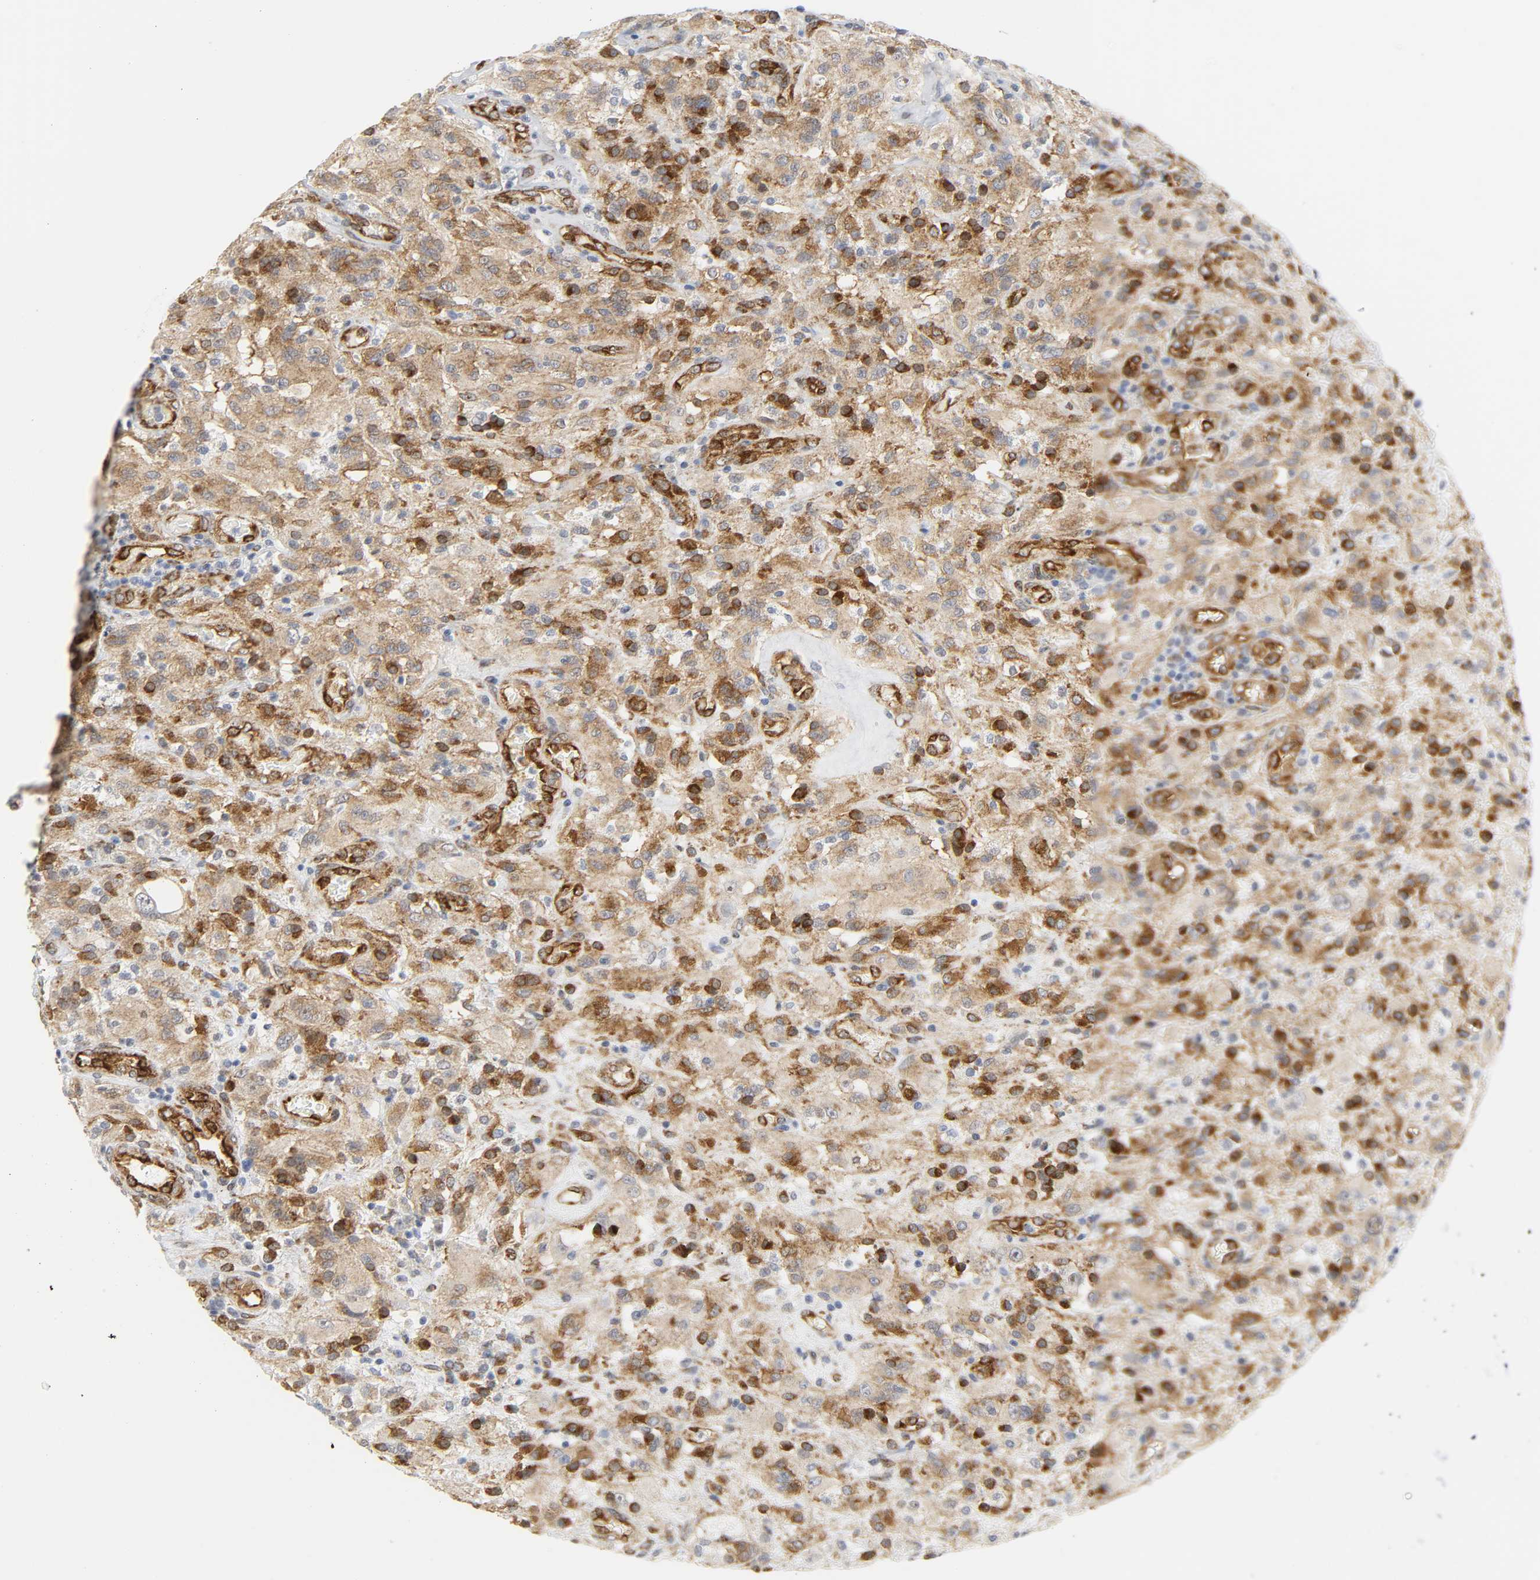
{"staining": {"intensity": "strong", "quantity": ">75%", "location": "cytoplasmic/membranous"}, "tissue": "glioma", "cell_type": "Tumor cells", "image_type": "cancer", "snomed": [{"axis": "morphology", "description": "Normal tissue, NOS"}, {"axis": "morphology", "description": "Glioma, malignant, High grade"}, {"axis": "topography", "description": "Cerebral cortex"}], "caption": "Human malignant glioma (high-grade) stained with a brown dye exhibits strong cytoplasmic/membranous positive staining in about >75% of tumor cells.", "gene": "DOCK1", "patient": {"sex": "male", "age": 56}}